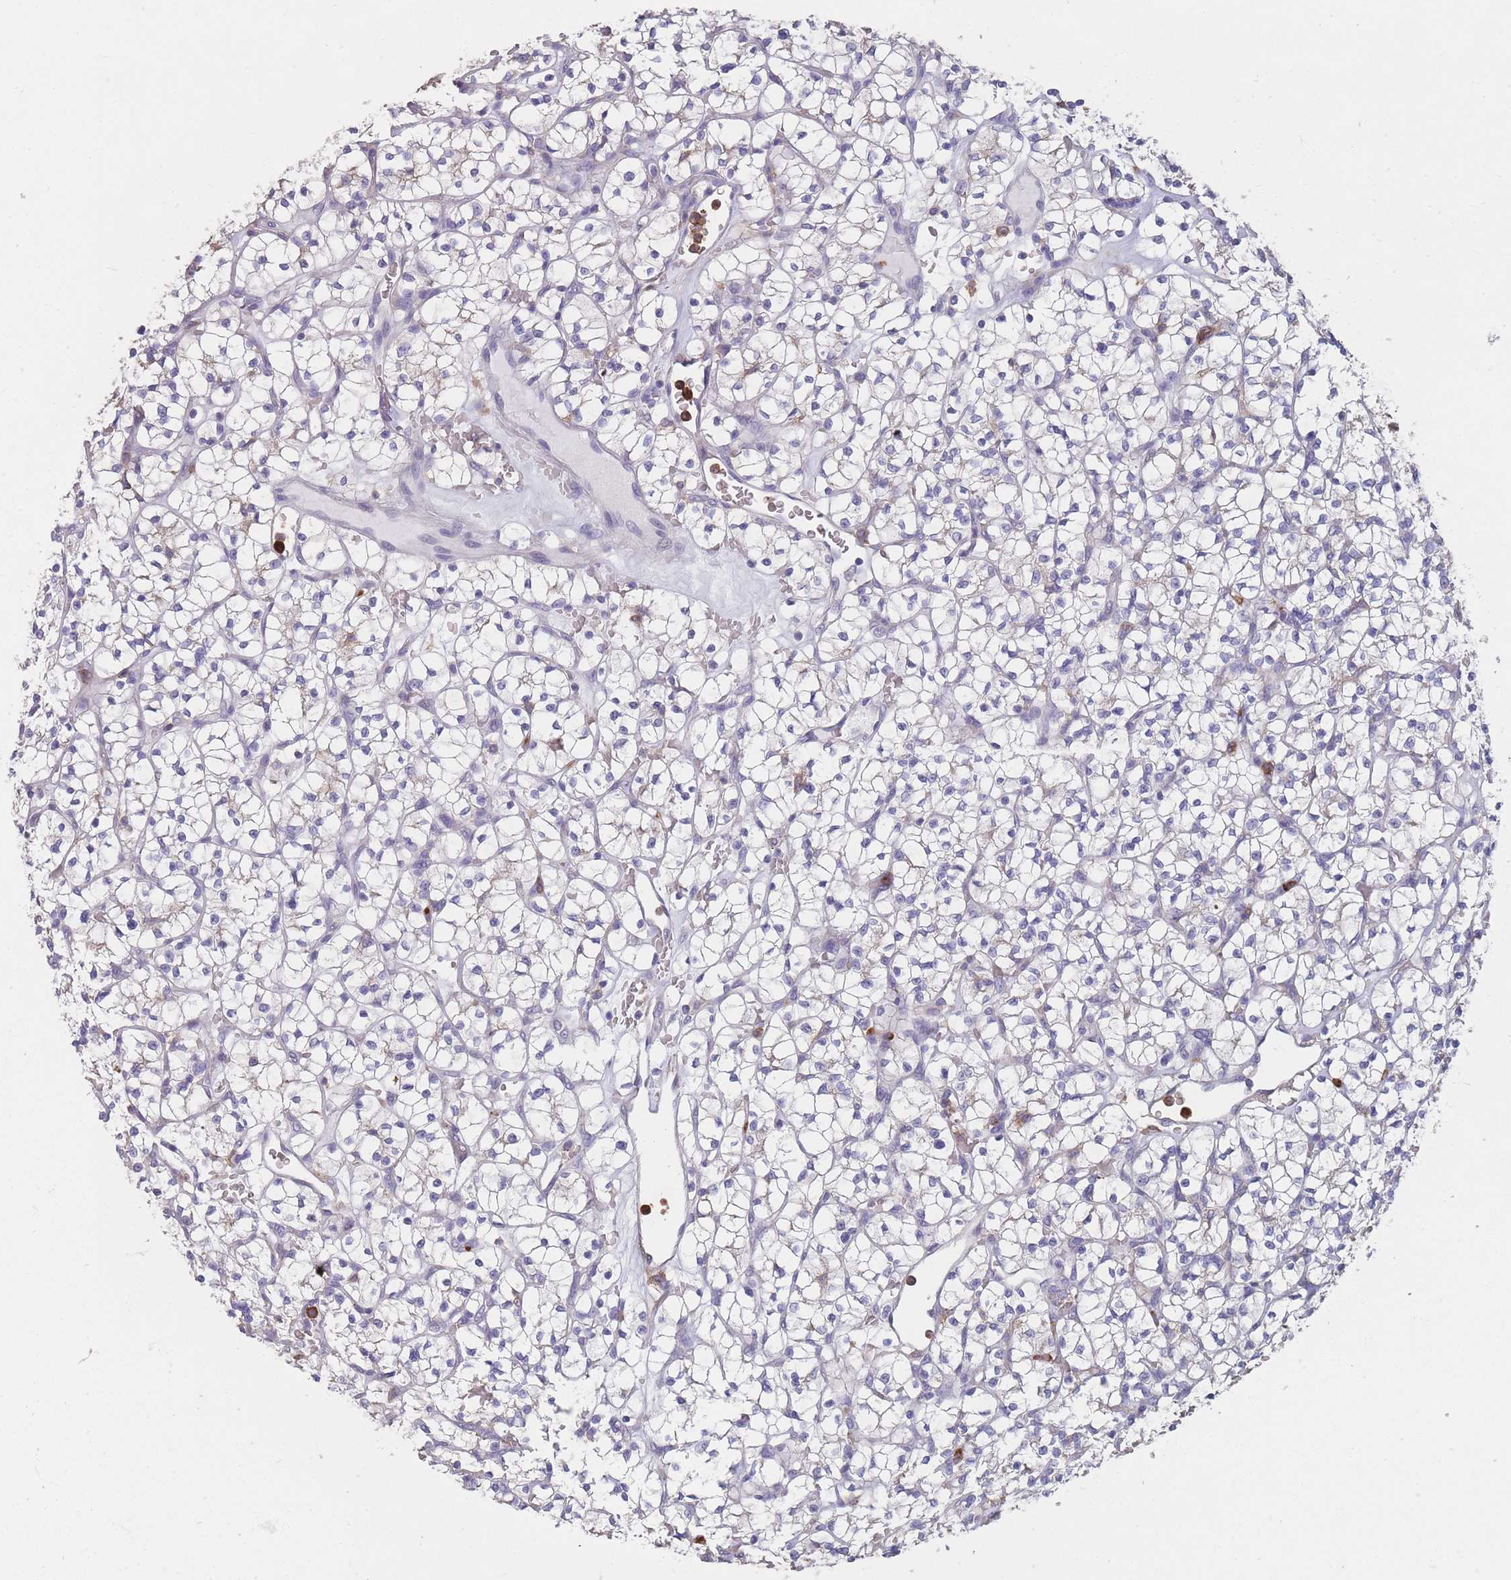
{"staining": {"intensity": "negative", "quantity": "none", "location": "none"}, "tissue": "renal cancer", "cell_type": "Tumor cells", "image_type": "cancer", "snomed": [{"axis": "morphology", "description": "Adenocarcinoma, NOS"}, {"axis": "topography", "description": "Kidney"}], "caption": "High power microscopy photomicrograph of an IHC image of renal adenocarcinoma, revealing no significant expression in tumor cells.", "gene": "CLEC12A", "patient": {"sex": "female", "age": 64}}